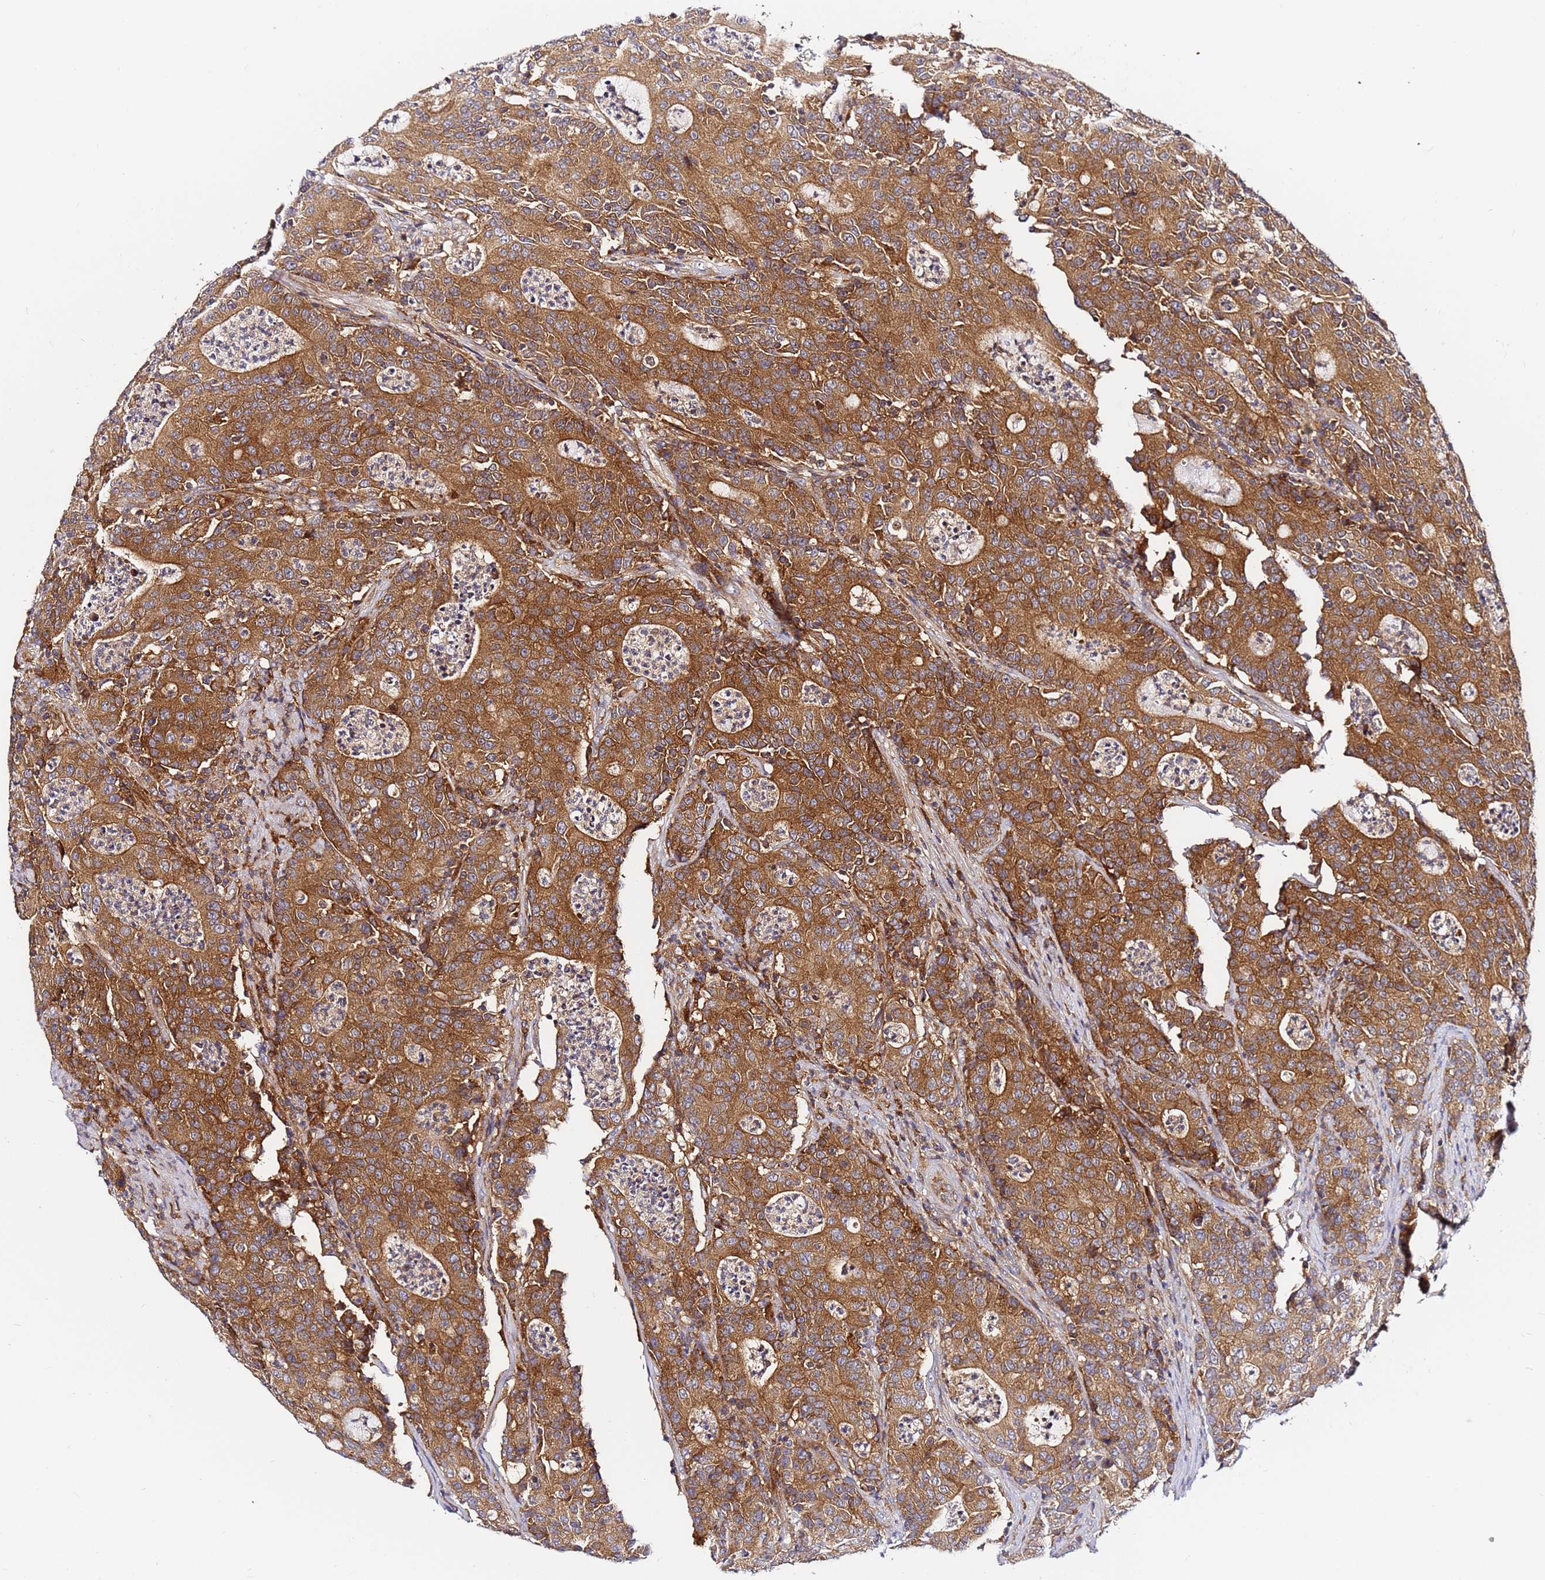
{"staining": {"intensity": "strong", "quantity": ">75%", "location": "cytoplasmic/membranous"}, "tissue": "colorectal cancer", "cell_type": "Tumor cells", "image_type": "cancer", "snomed": [{"axis": "morphology", "description": "Adenocarcinoma, NOS"}, {"axis": "topography", "description": "Colon"}], "caption": "Immunohistochemistry (IHC) (DAB) staining of human colorectal adenocarcinoma displays strong cytoplasmic/membranous protein staining in approximately >75% of tumor cells.", "gene": "CHM", "patient": {"sex": "male", "age": 83}}